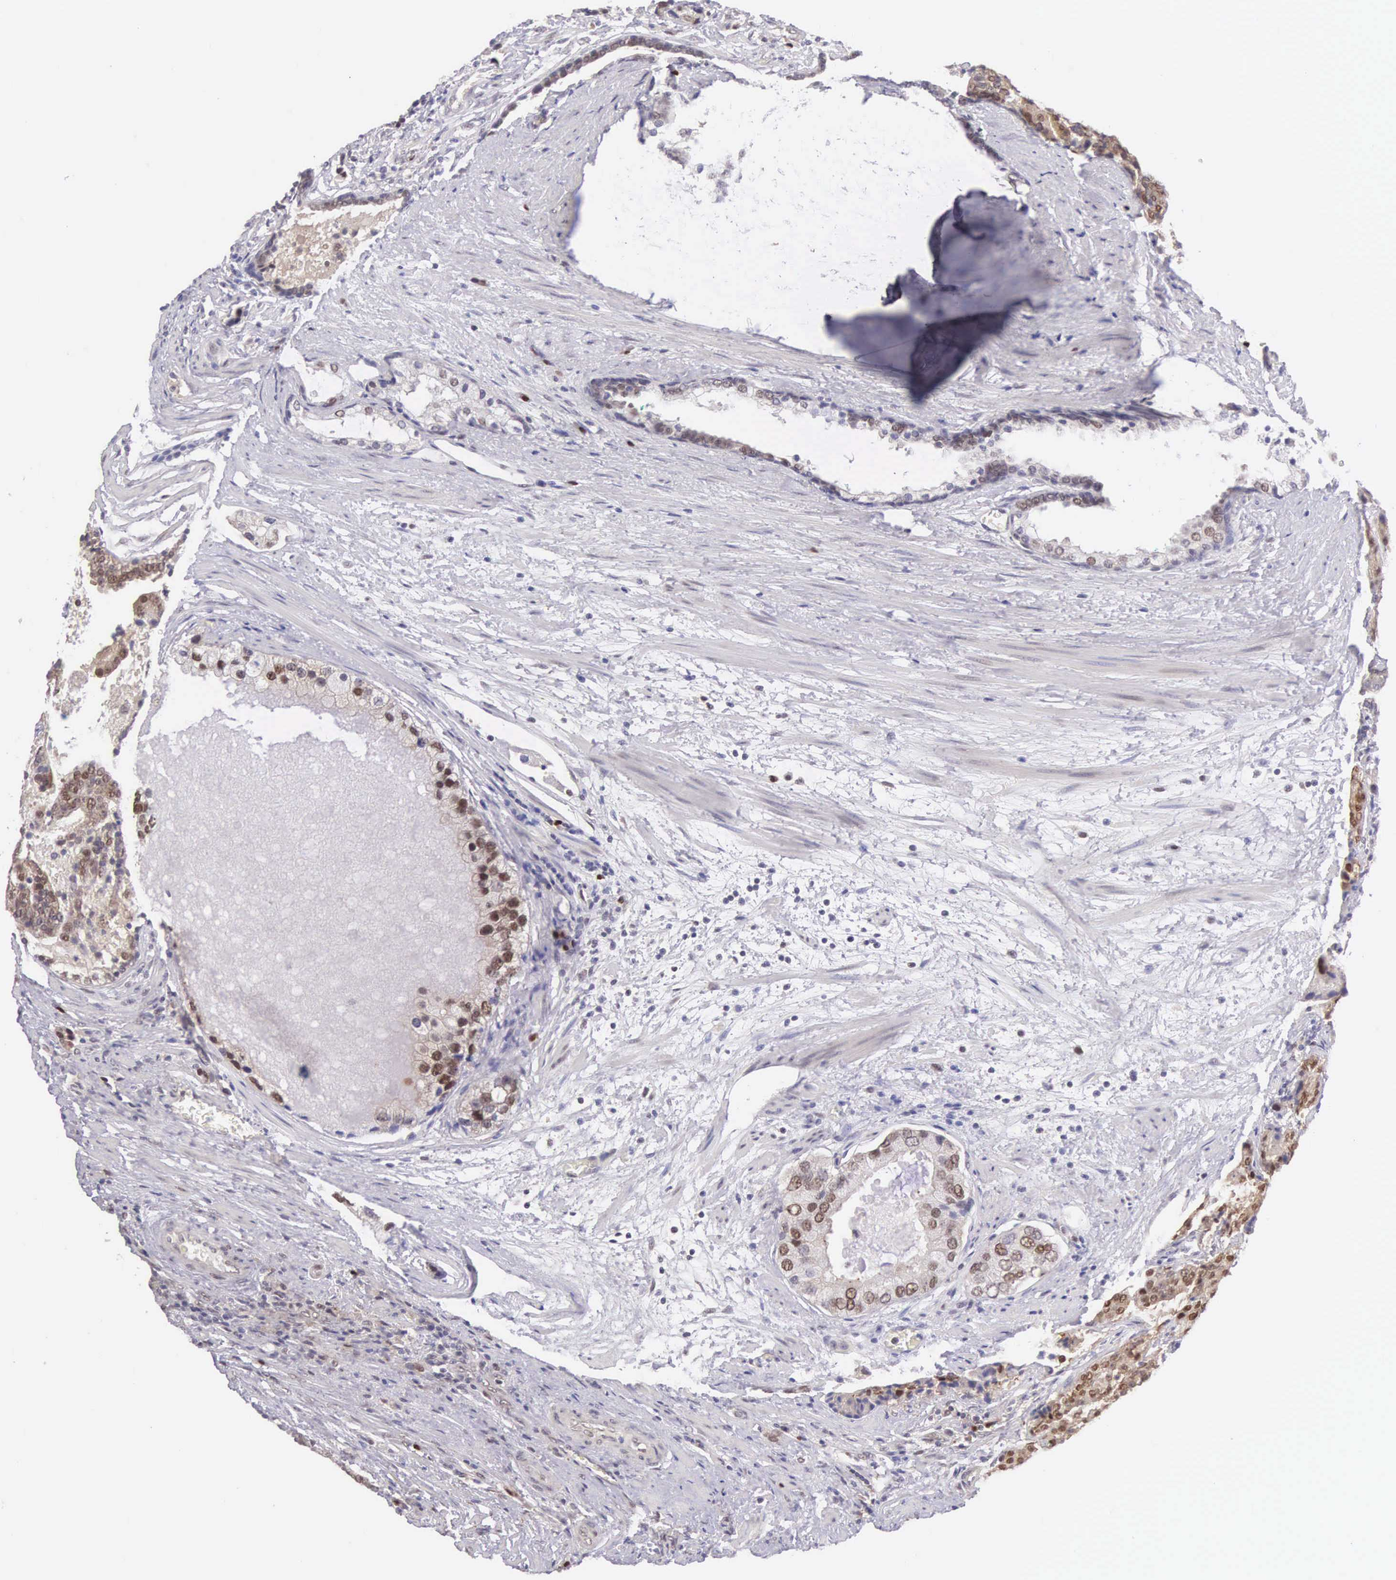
{"staining": {"intensity": "weak", "quantity": "<25%", "location": "nuclear"}, "tissue": "prostate cancer", "cell_type": "Tumor cells", "image_type": "cancer", "snomed": [{"axis": "morphology", "description": "Adenocarcinoma, Medium grade"}, {"axis": "topography", "description": "Prostate"}], "caption": "Tumor cells are negative for protein expression in human prostate cancer (medium-grade adenocarcinoma).", "gene": "CCDC117", "patient": {"sex": "male", "age": 70}}